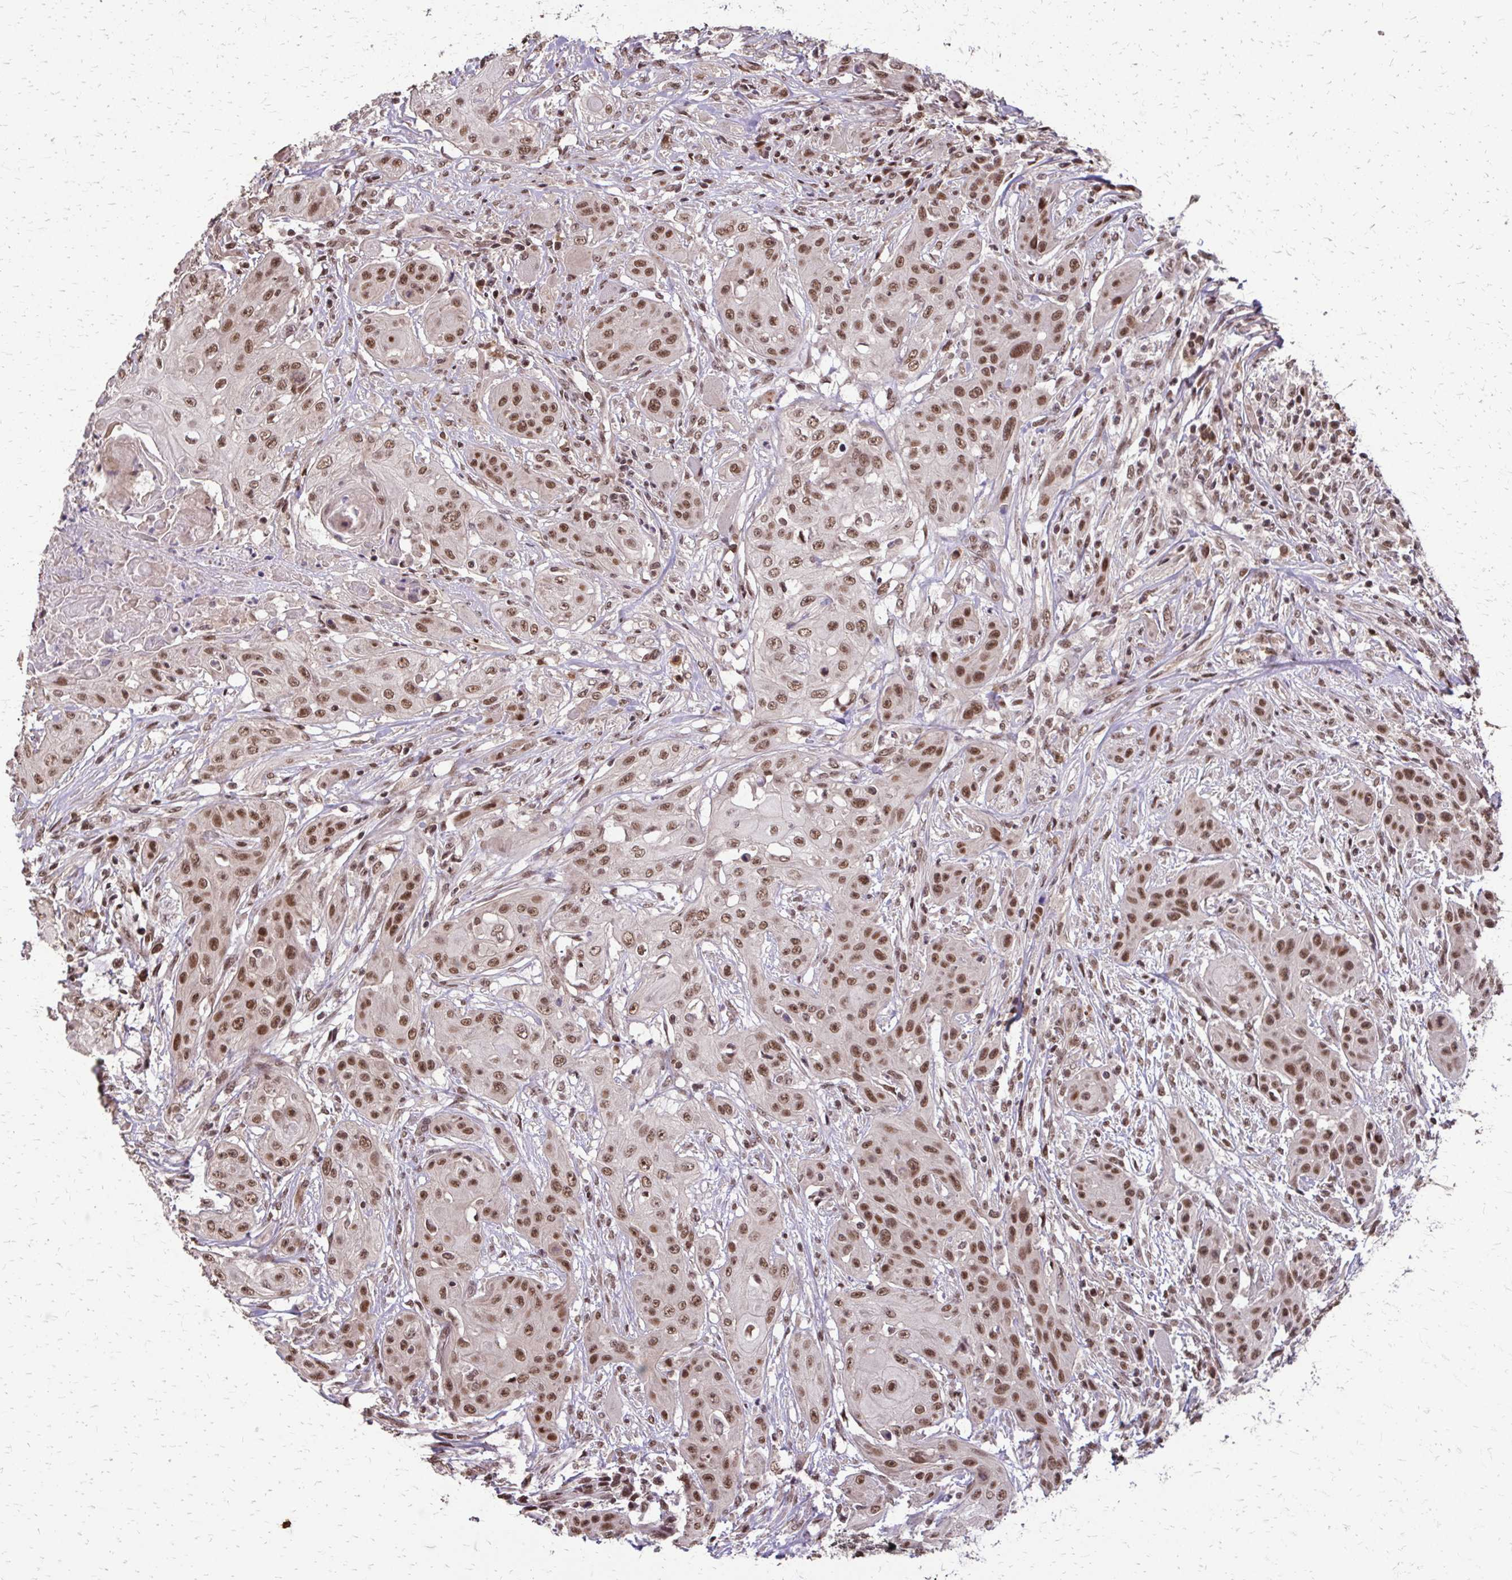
{"staining": {"intensity": "moderate", "quantity": ">75%", "location": "nuclear"}, "tissue": "head and neck cancer", "cell_type": "Tumor cells", "image_type": "cancer", "snomed": [{"axis": "morphology", "description": "Squamous cell carcinoma, NOS"}, {"axis": "topography", "description": "Oral tissue"}, {"axis": "topography", "description": "Head-Neck"}, {"axis": "topography", "description": "Neck, NOS"}], "caption": "DAB (3,3'-diaminobenzidine) immunohistochemical staining of head and neck cancer exhibits moderate nuclear protein expression in about >75% of tumor cells.", "gene": "SS18", "patient": {"sex": "female", "age": 55}}